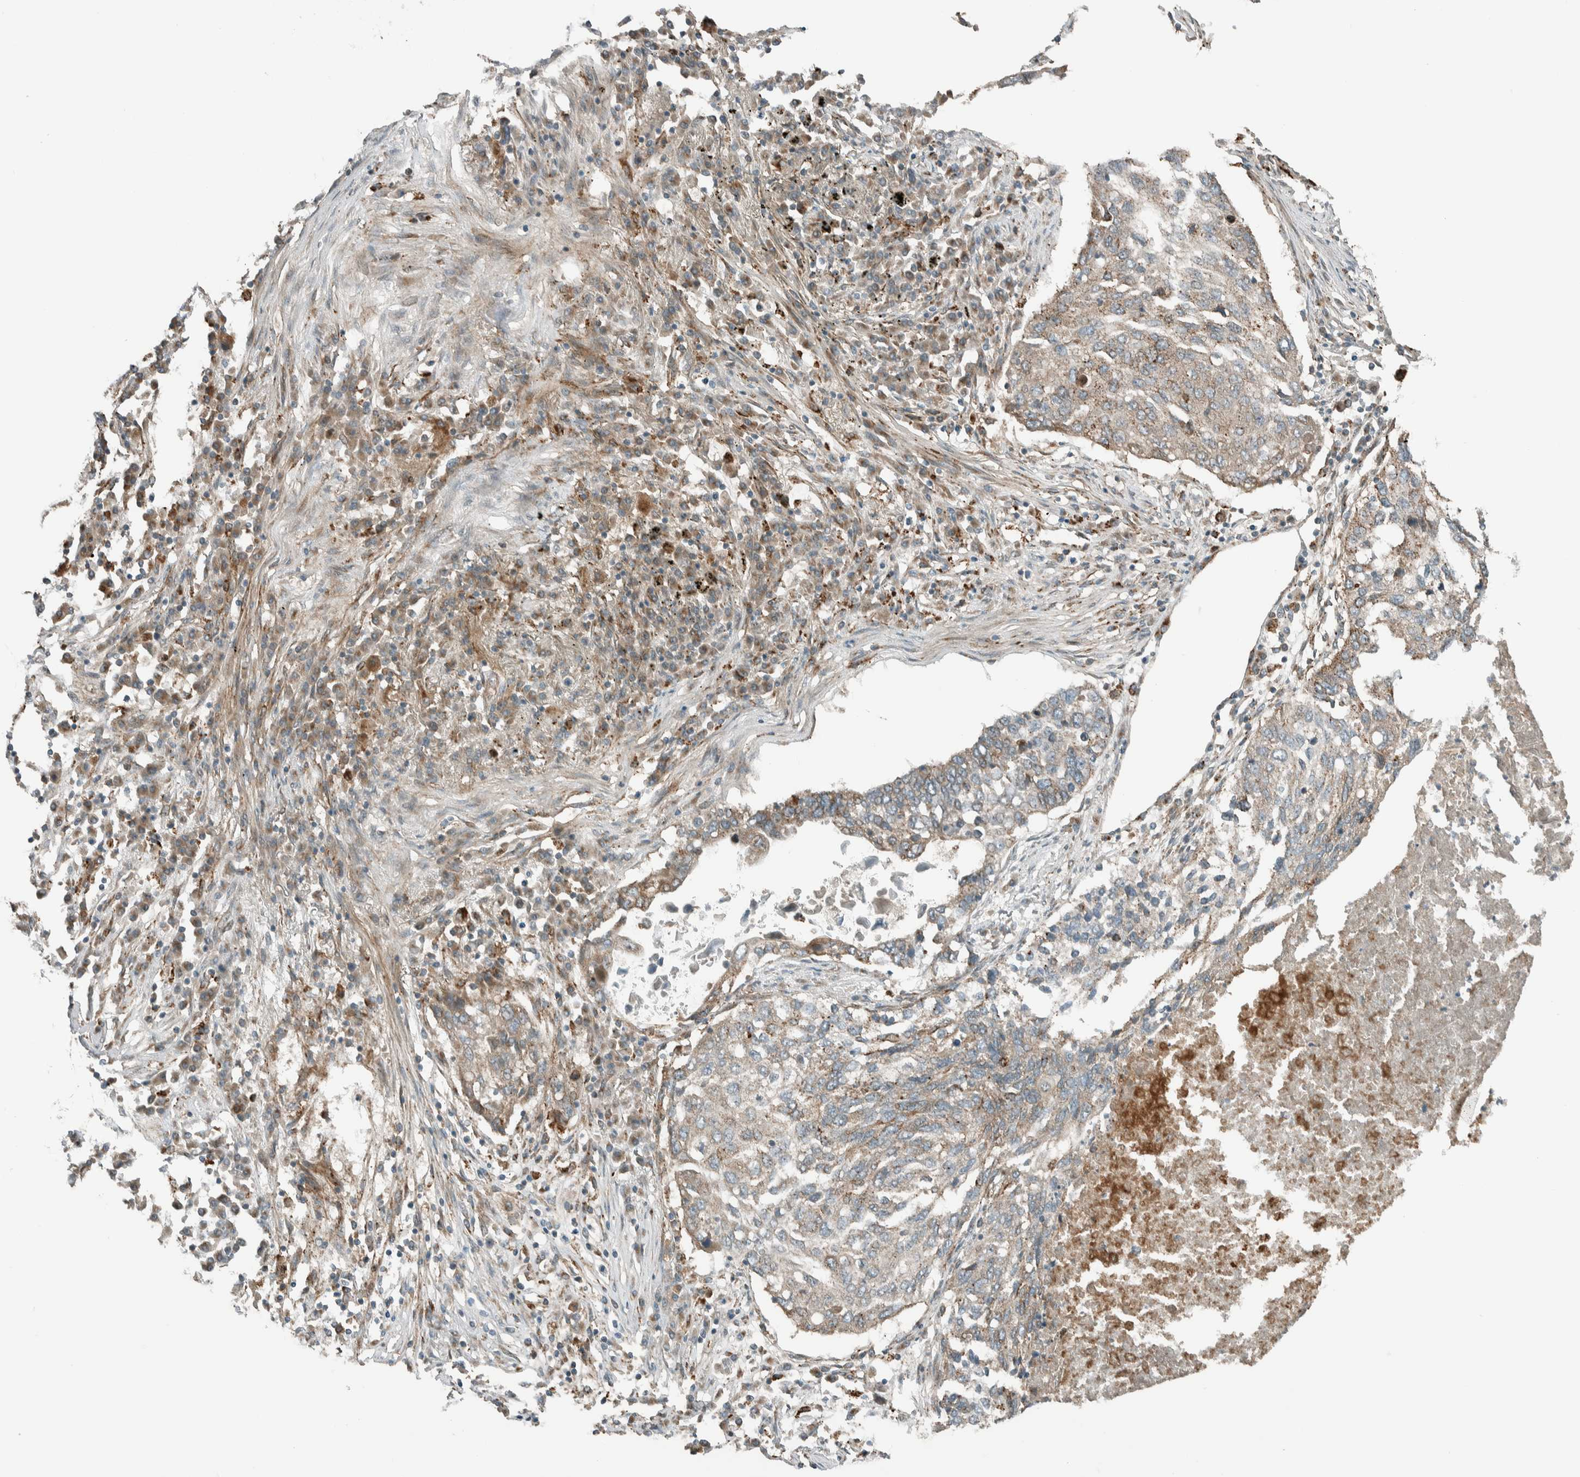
{"staining": {"intensity": "weak", "quantity": "<25%", "location": "cytoplasmic/membranous"}, "tissue": "lung cancer", "cell_type": "Tumor cells", "image_type": "cancer", "snomed": [{"axis": "morphology", "description": "Squamous cell carcinoma, NOS"}, {"axis": "topography", "description": "Lung"}], "caption": "Human lung squamous cell carcinoma stained for a protein using immunohistochemistry (IHC) demonstrates no positivity in tumor cells.", "gene": "EXOC7", "patient": {"sex": "female", "age": 63}}